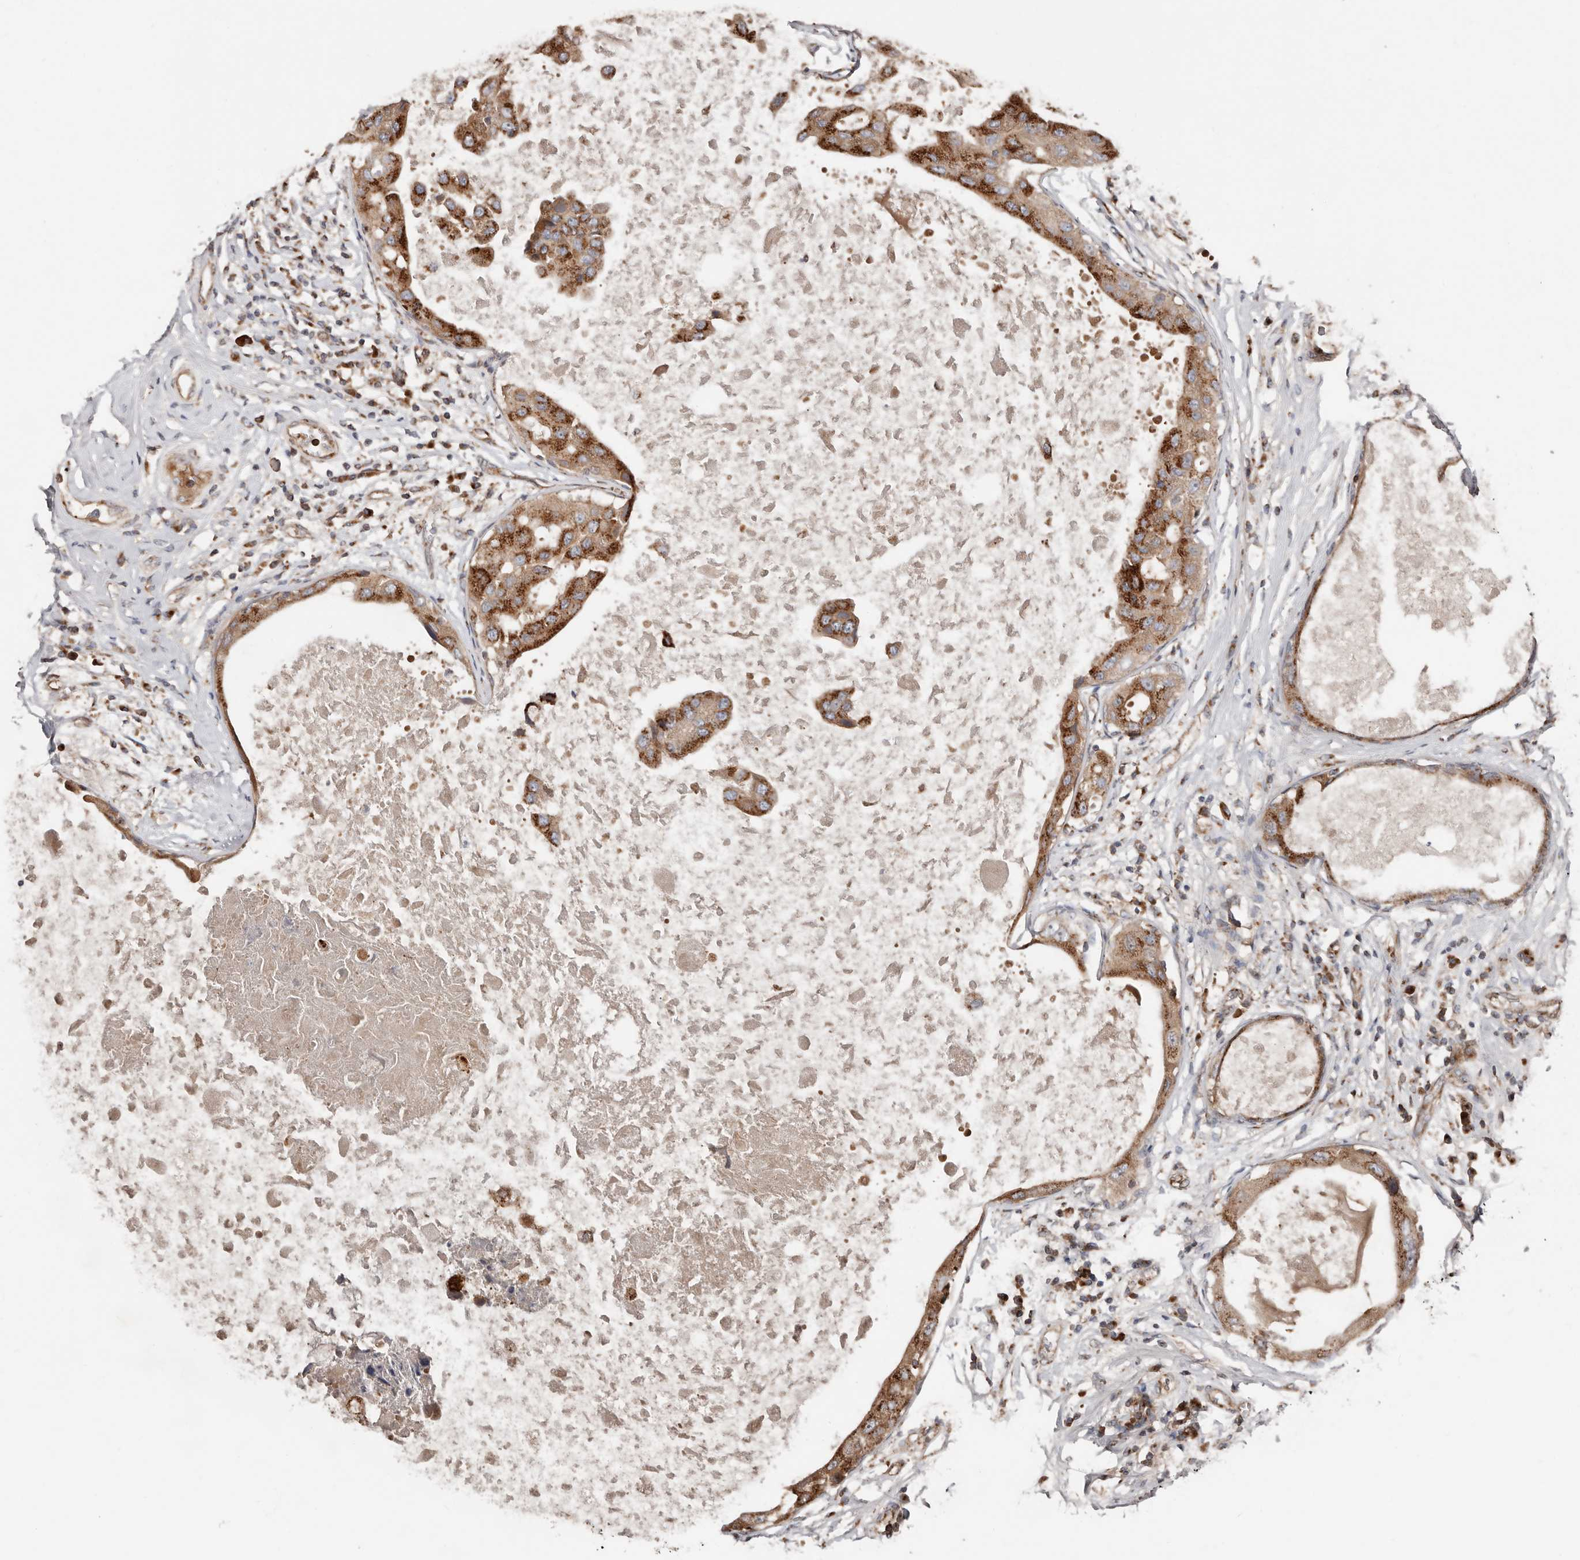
{"staining": {"intensity": "strong", "quantity": ">75%", "location": "cytoplasmic/membranous"}, "tissue": "breast cancer", "cell_type": "Tumor cells", "image_type": "cancer", "snomed": [{"axis": "morphology", "description": "Duct carcinoma"}, {"axis": "topography", "description": "Breast"}], "caption": "An IHC photomicrograph of tumor tissue is shown. Protein staining in brown shows strong cytoplasmic/membranous positivity in breast cancer (invasive ductal carcinoma) within tumor cells. The staining was performed using DAB to visualize the protein expression in brown, while the nuclei were stained in blue with hematoxylin (Magnification: 20x).", "gene": "COG1", "patient": {"sex": "female", "age": 27}}